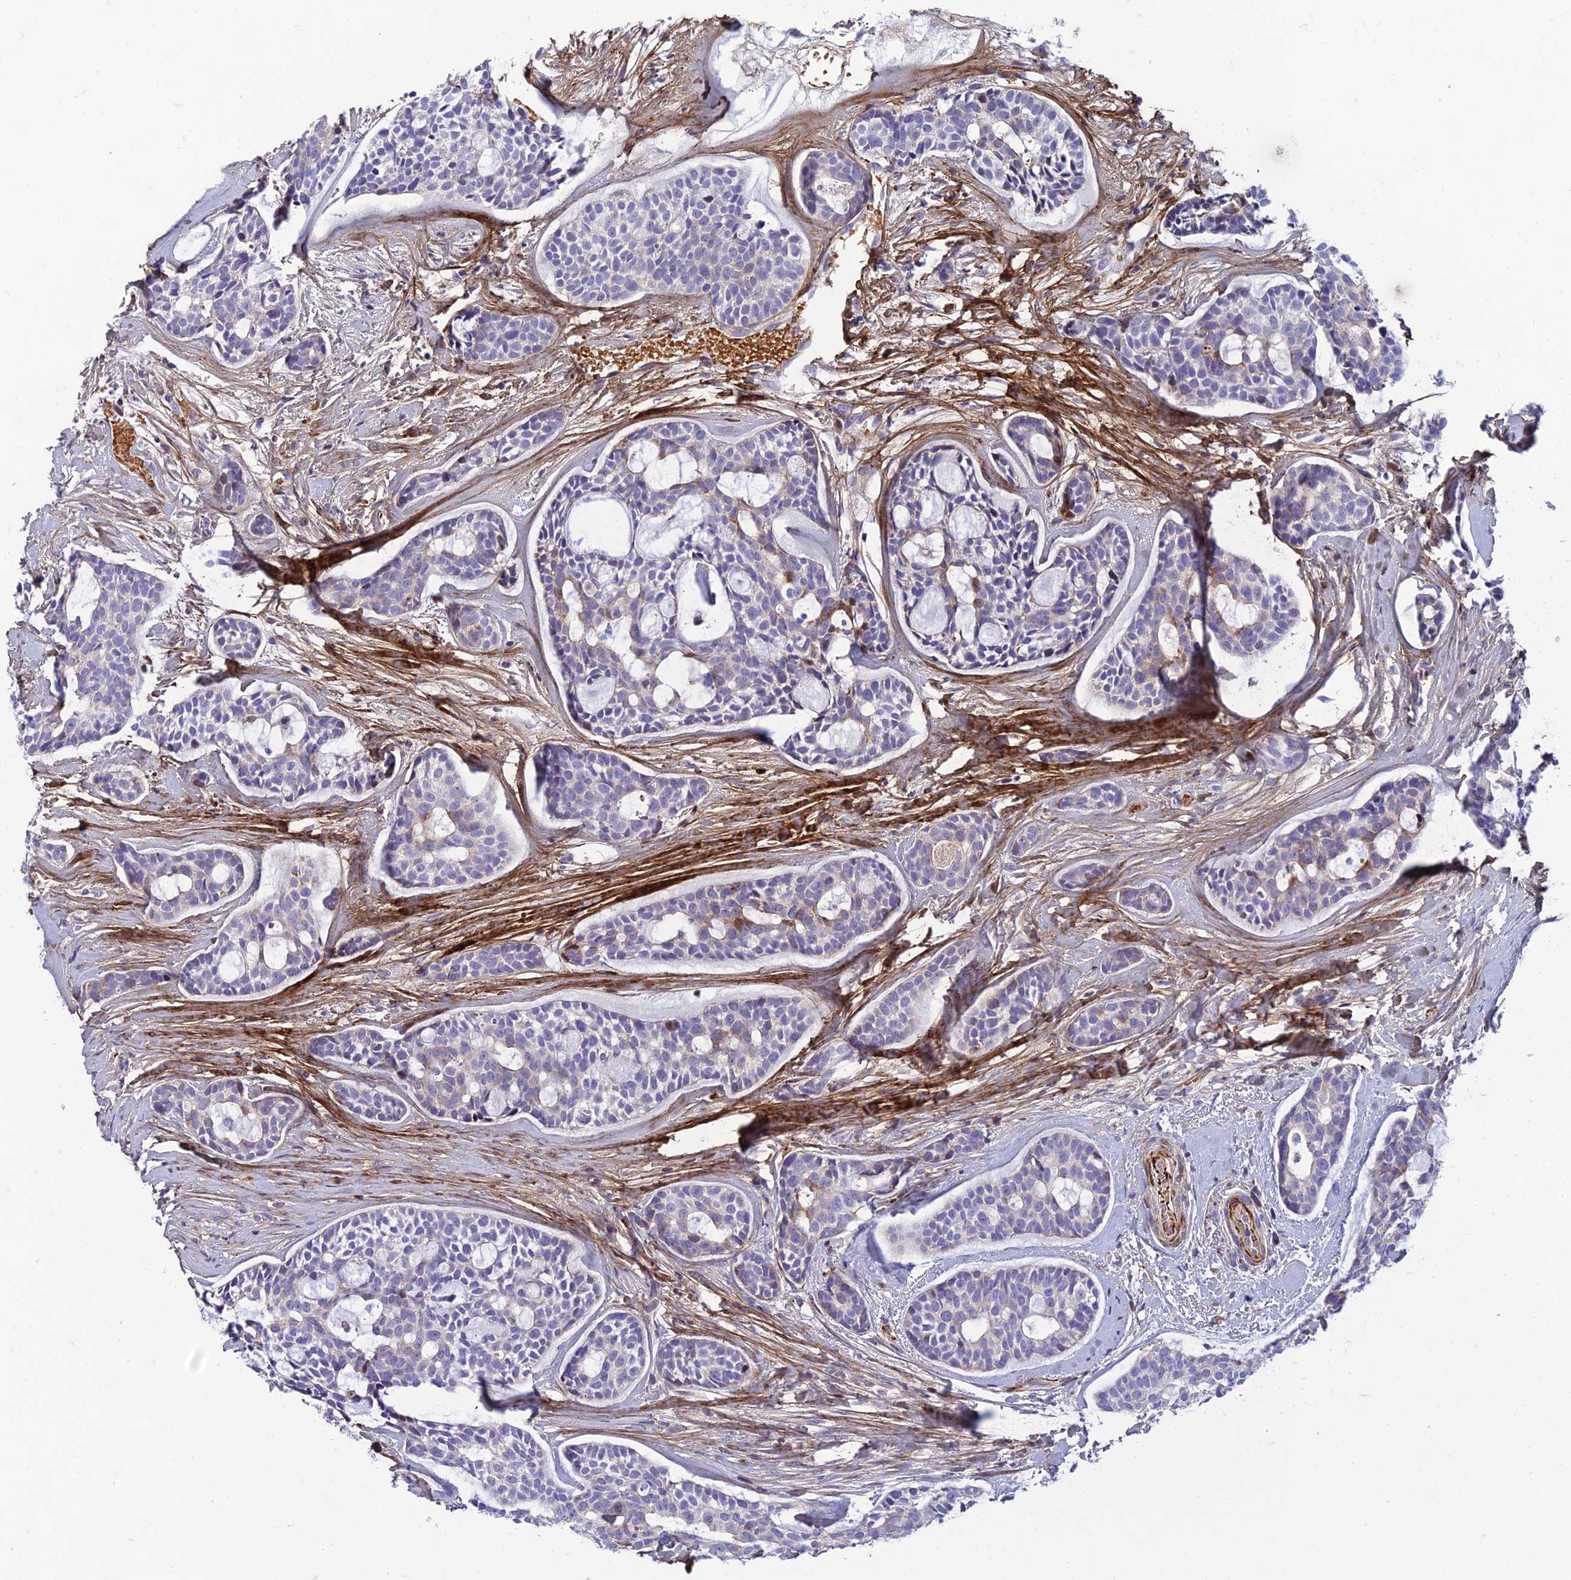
{"staining": {"intensity": "negative", "quantity": "none", "location": "none"}, "tissue": "head and neck cancer", "cell_type": "Tumor cells", "image_type": "cancer", "snomed": [{"axis": "morphology", "description": "Normal tissue, NOS"}, {"axis": "morphology", "description": "Adenocarcinoma, NOS"}, {"axis": "topography", "description": "Subcutis"}, {"axis": "topography", "description": "Nasopharynx"}, {"axis": "topography", "description": "Head-Neck"}], "caption": "Adenocarcinoma (head and neck) was stained to show a protein in brown. There is no significant positivity in tumor cells. (Immunohistochemistry (ihc), brightfield microscopy, high magnification).", "gene": "SEL1L3", "patient": {"sex": "female", "age": 73}}